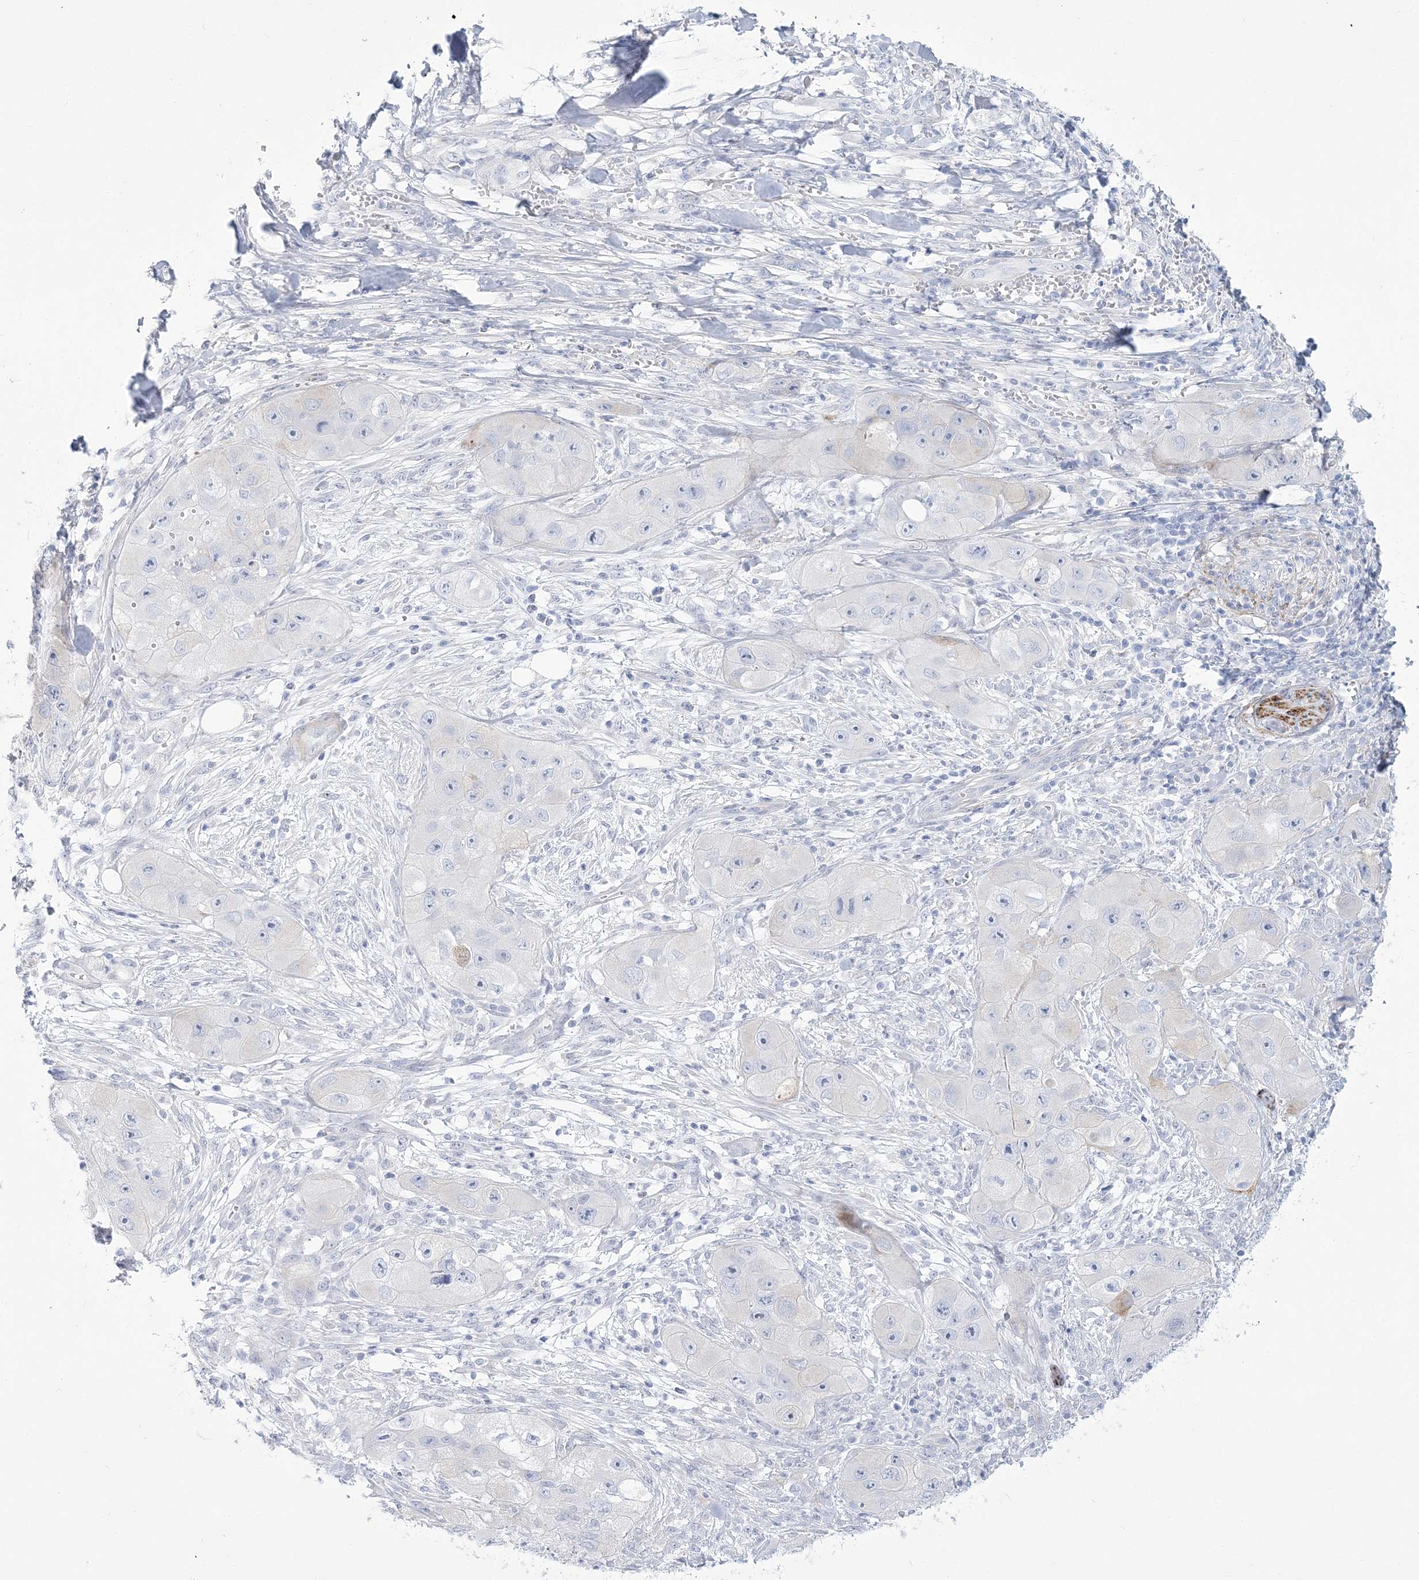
{"staining": {"intensity": "negative", "quantity": "none", "location": "none"}, "tissue": "skin cancer", "cell_type": "Tumor cells", "image_type": "cancer", "snomed": [{"axis": "morphology", "description": "Squamous cell carcinoma, NOS"}, {"axis": "topography", "description": "Skin"}, {"axis": "topography", "description": "Subcutis"}], "caption": "A micrograph of skin cancer stained for a protein displays no brown staining in tumor cells.", "gene": "WDR27", "patient": {"sex": "male", "age": 73}}